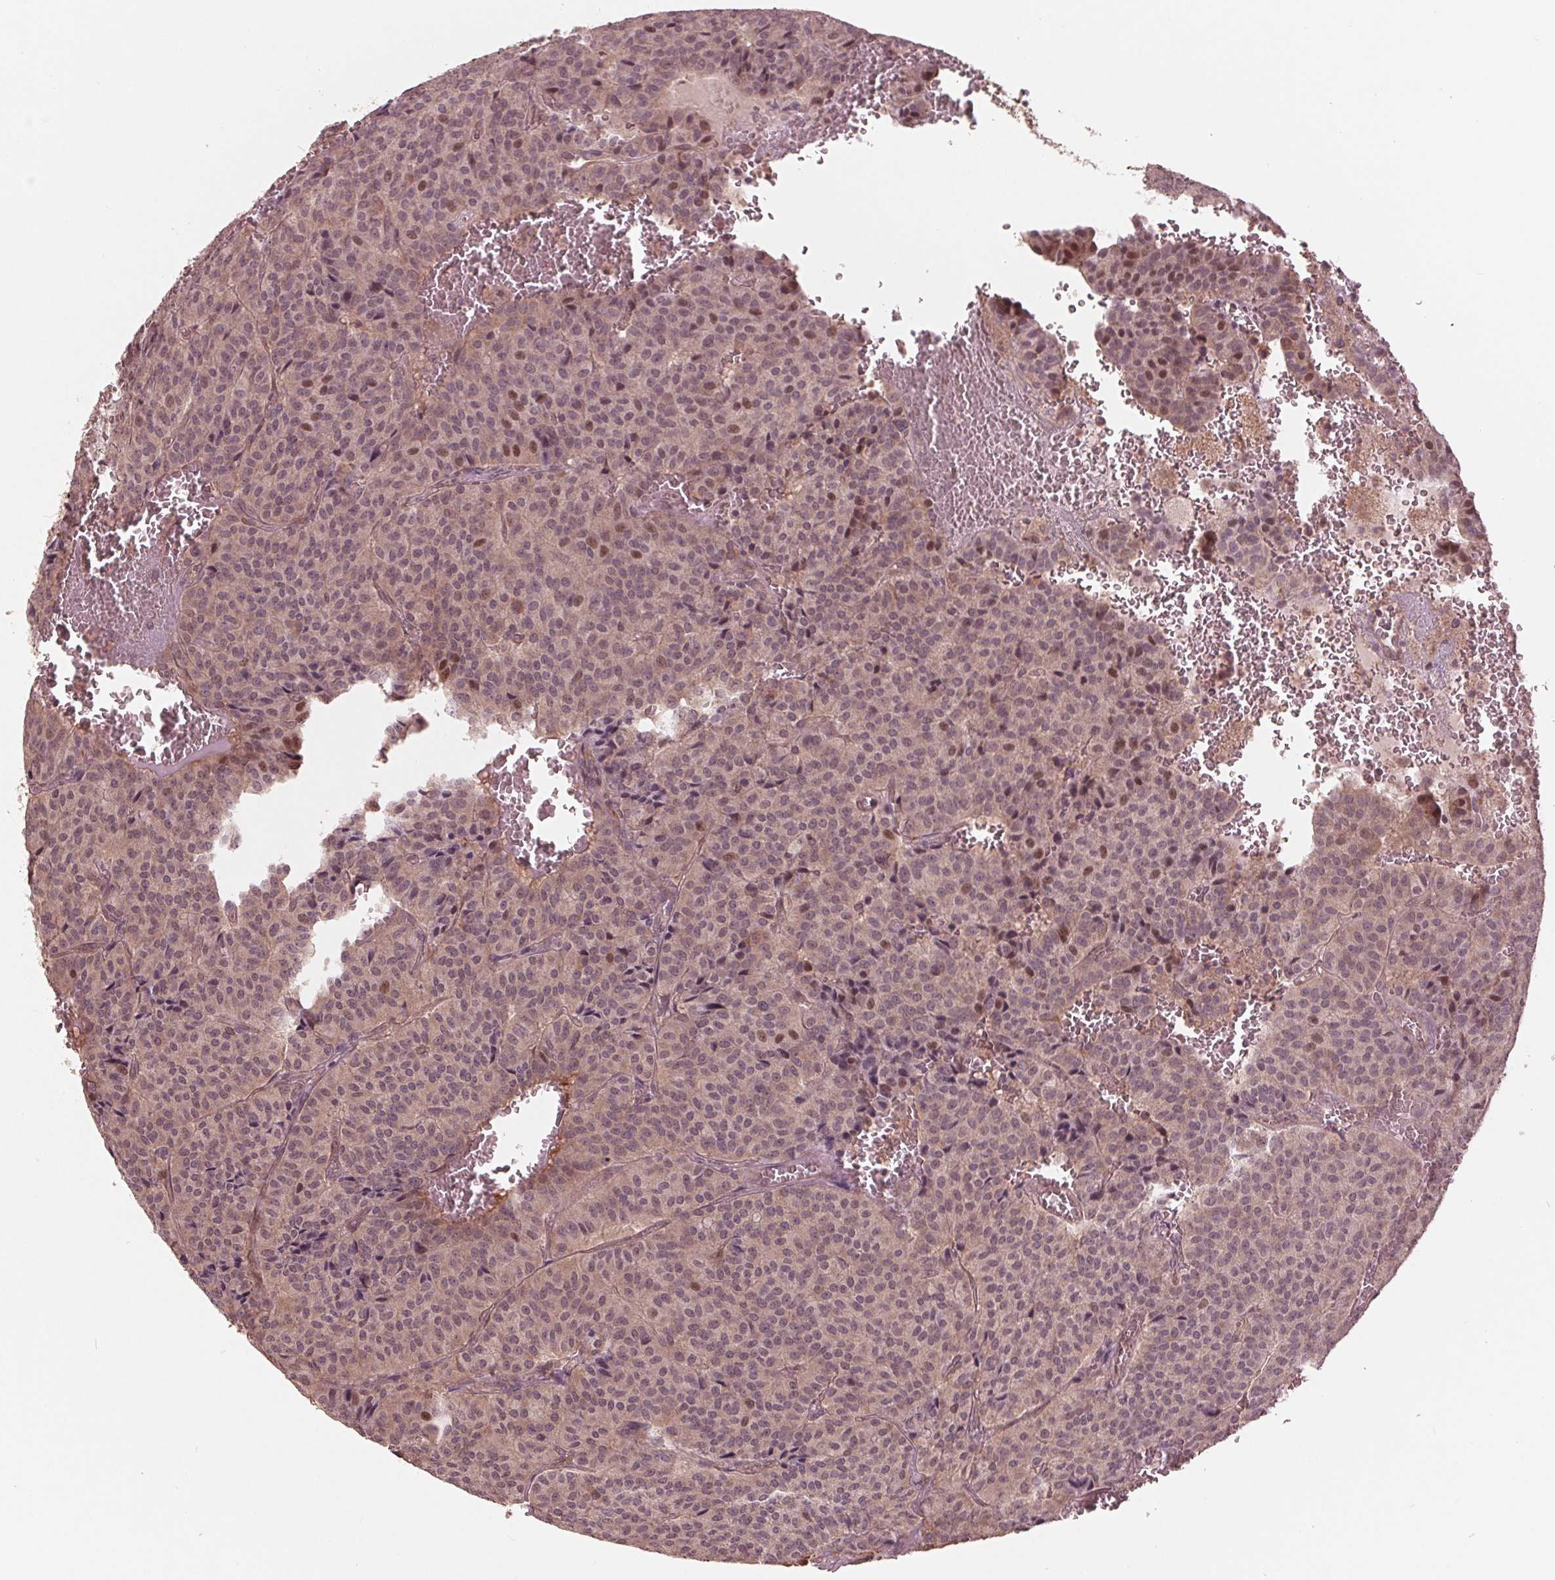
{"staining": {"intensity": "weak", "quantity": ">75%", "location": "cytoplasmic/membranous,nuclear"}, "tissue": "carcinoid", "cell_type": "Tumor cells", "image_type": "cancer", "snomed": [{"axis": "morphology", "description": "Carcinoid, malignant, NOS"}, {"axis": "topography", "description": "Lung"}], "caption": "Carcinoid (malignant) tissue displays weak cytoplasmic/membranous and nuclear positivity in about >75% of tumor cells The protein is stained brown, and the nuclei are stained in blue (DAB IHC with brightfield microscopy, high magnification).", "gene": "ZNF471", "patient": {"sex": "male", "age": 70}}